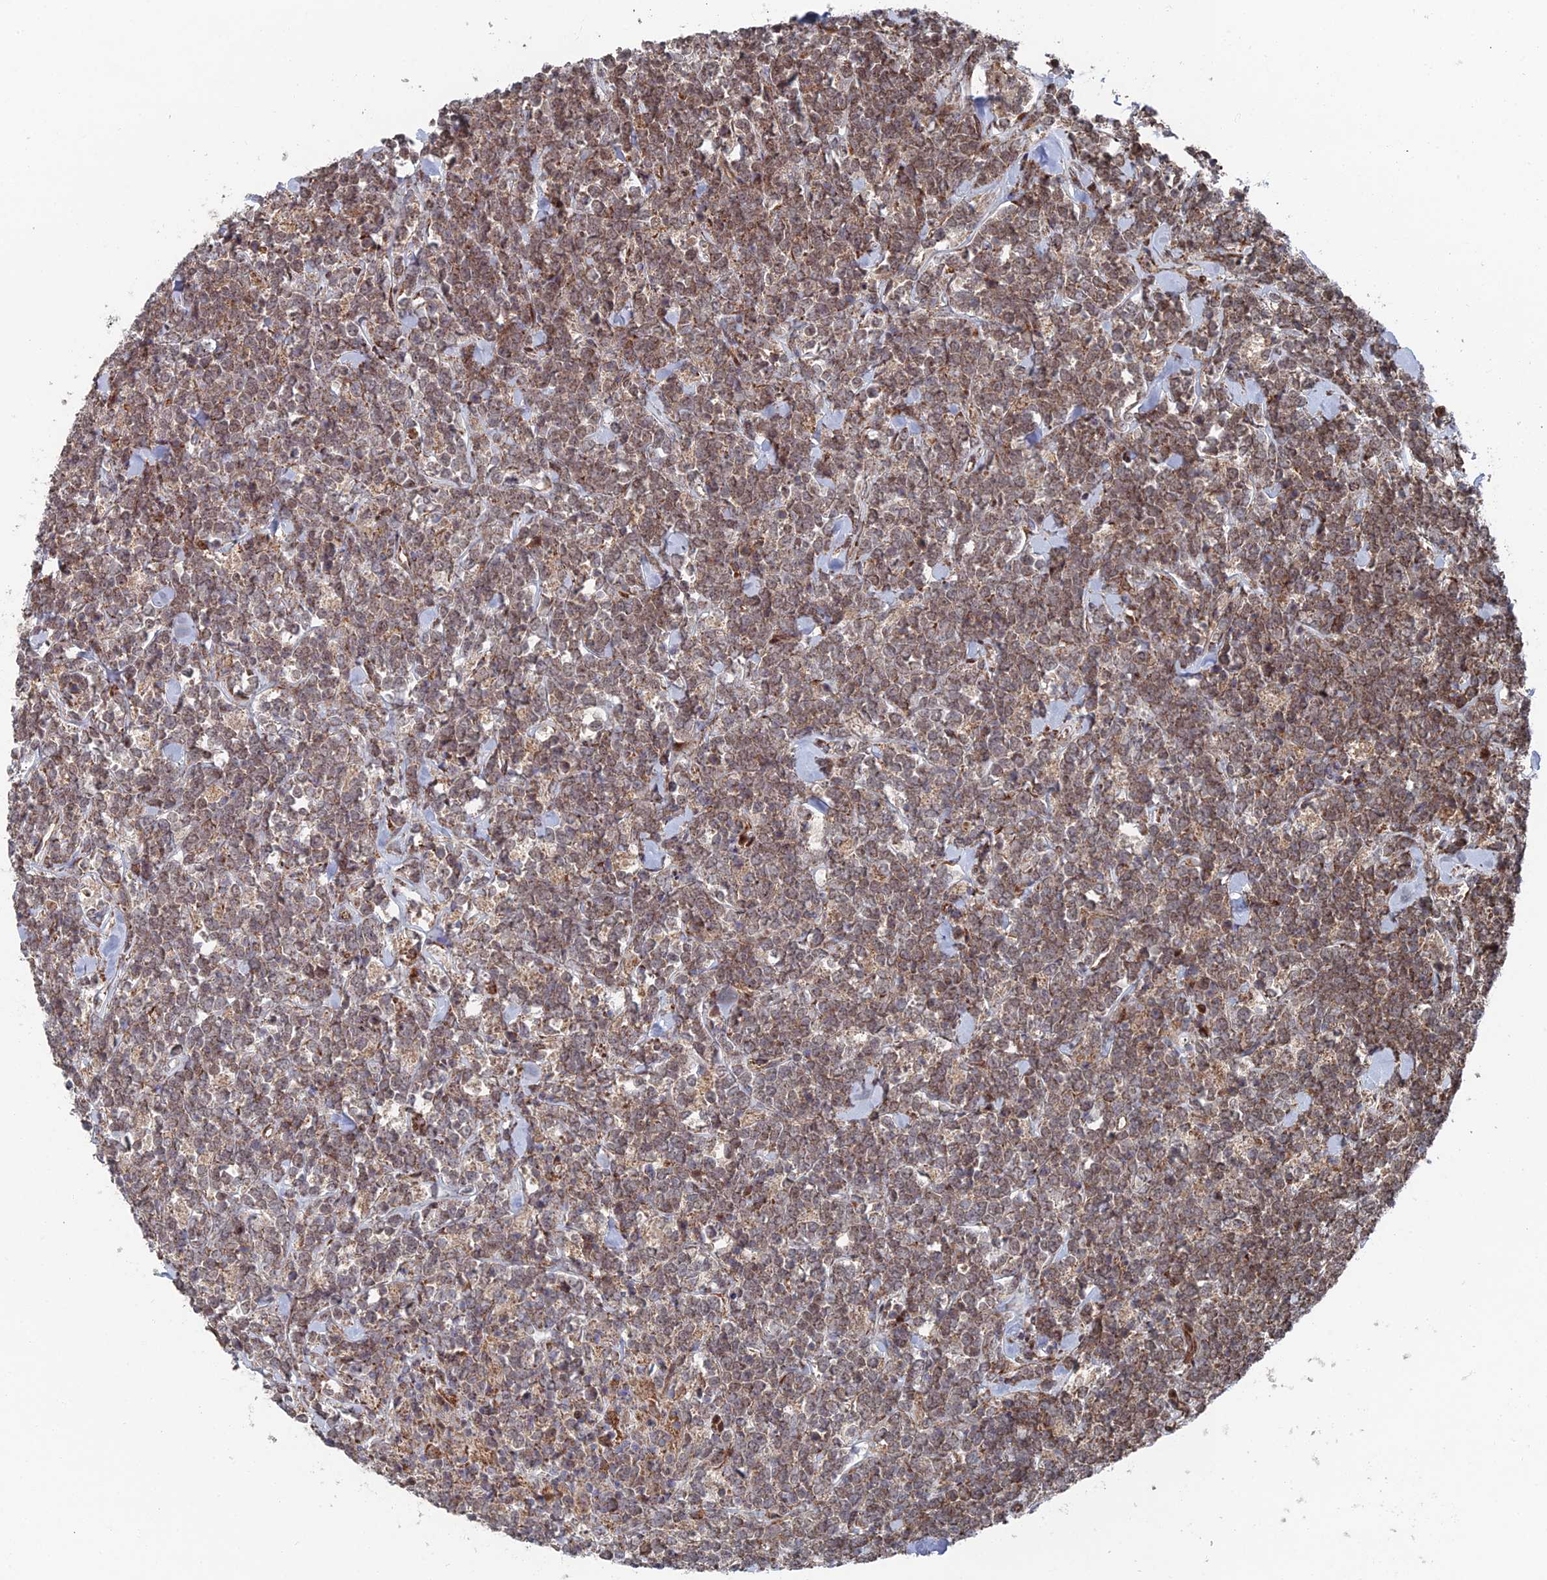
{"staining": {"intensity": "moderate", "quantity": "25%-75%", "location": "cytoplasmic/membranous"}, "tissue": "lymphoma", "cell_type": "Tumor cells", "image_type": "cancer", "snomed": [{"axis": "morphology", "description": "Malignant lymphoma, non-Hodgkin's type, High grade"}, {"axis": "topography", "description": "Small intestine"}], "caption": "Human lymphoma stained with a protein marker displays moderate staining in tumor cells.", "gene": "GTF2IRD1", "patient": {"sex": "male", "age": 8}}